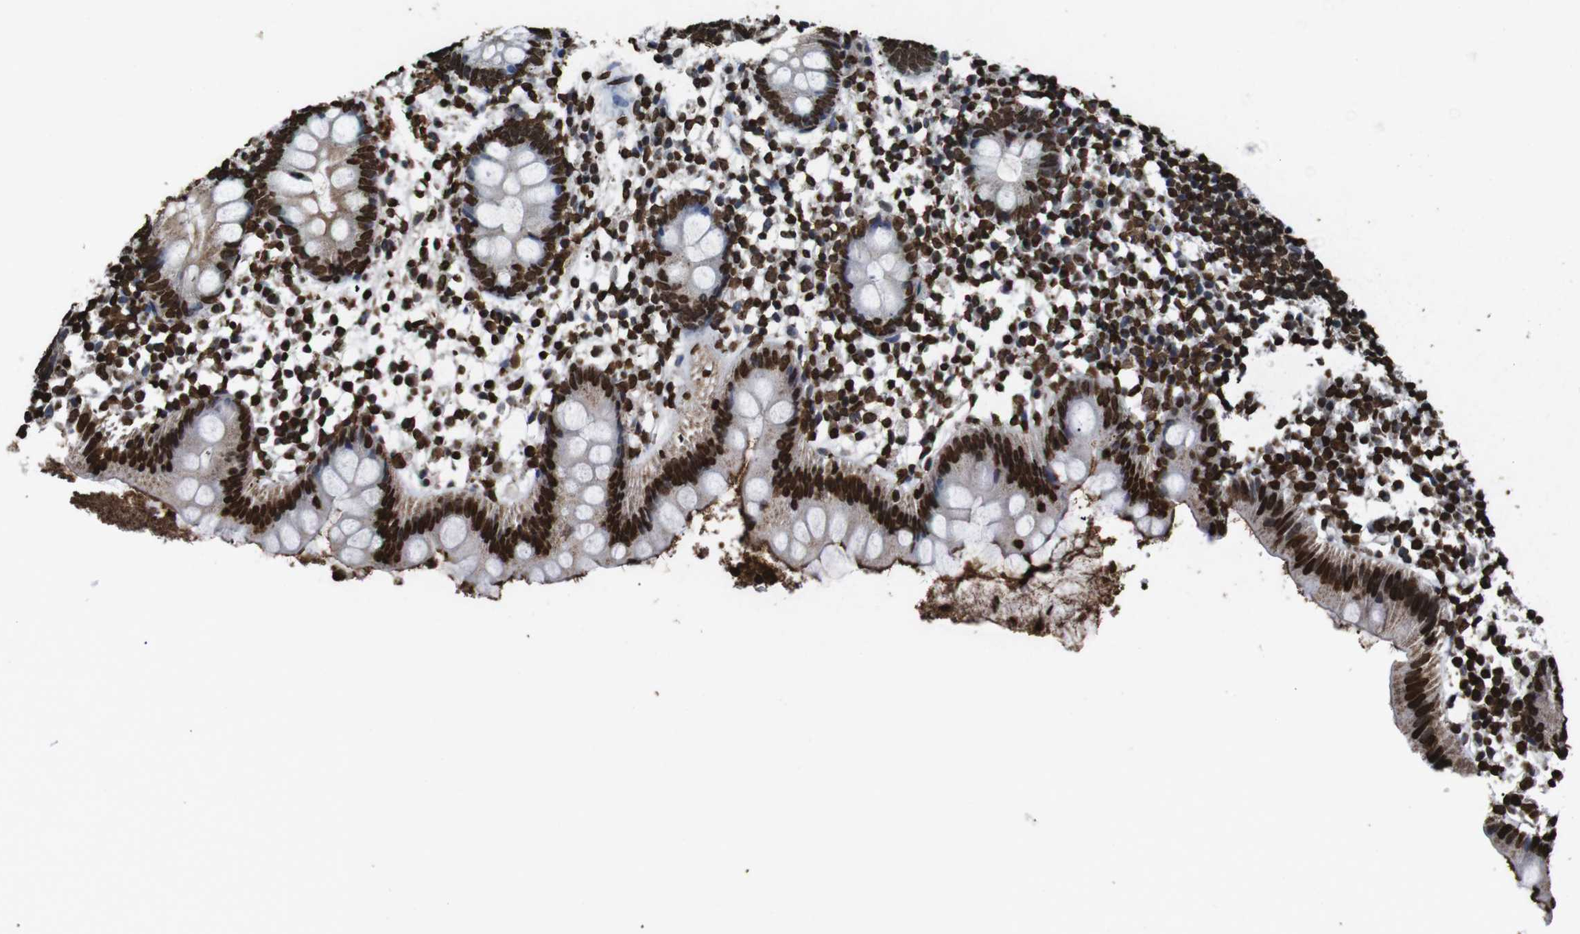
{"staining": {"intensity": "strong", "quantity": ">75%", "location": "nuclear"}, "tissue": "appendix", "cell_type": "Glandular cells", "image_type": "normal", "snomed": [{"axis": "morphology", "description": "Normal tissue, NOS"}, {"axis": "topography", "description": "Appendix"}], "caption": "This histopathology image reveals immunohistochemistry (IHC) staining of normal appendix, with high strong nuclear positivity in about >75% of glandular cells.", "gene": "MDM2", "patient": {"sex": "female", "age": 20}}